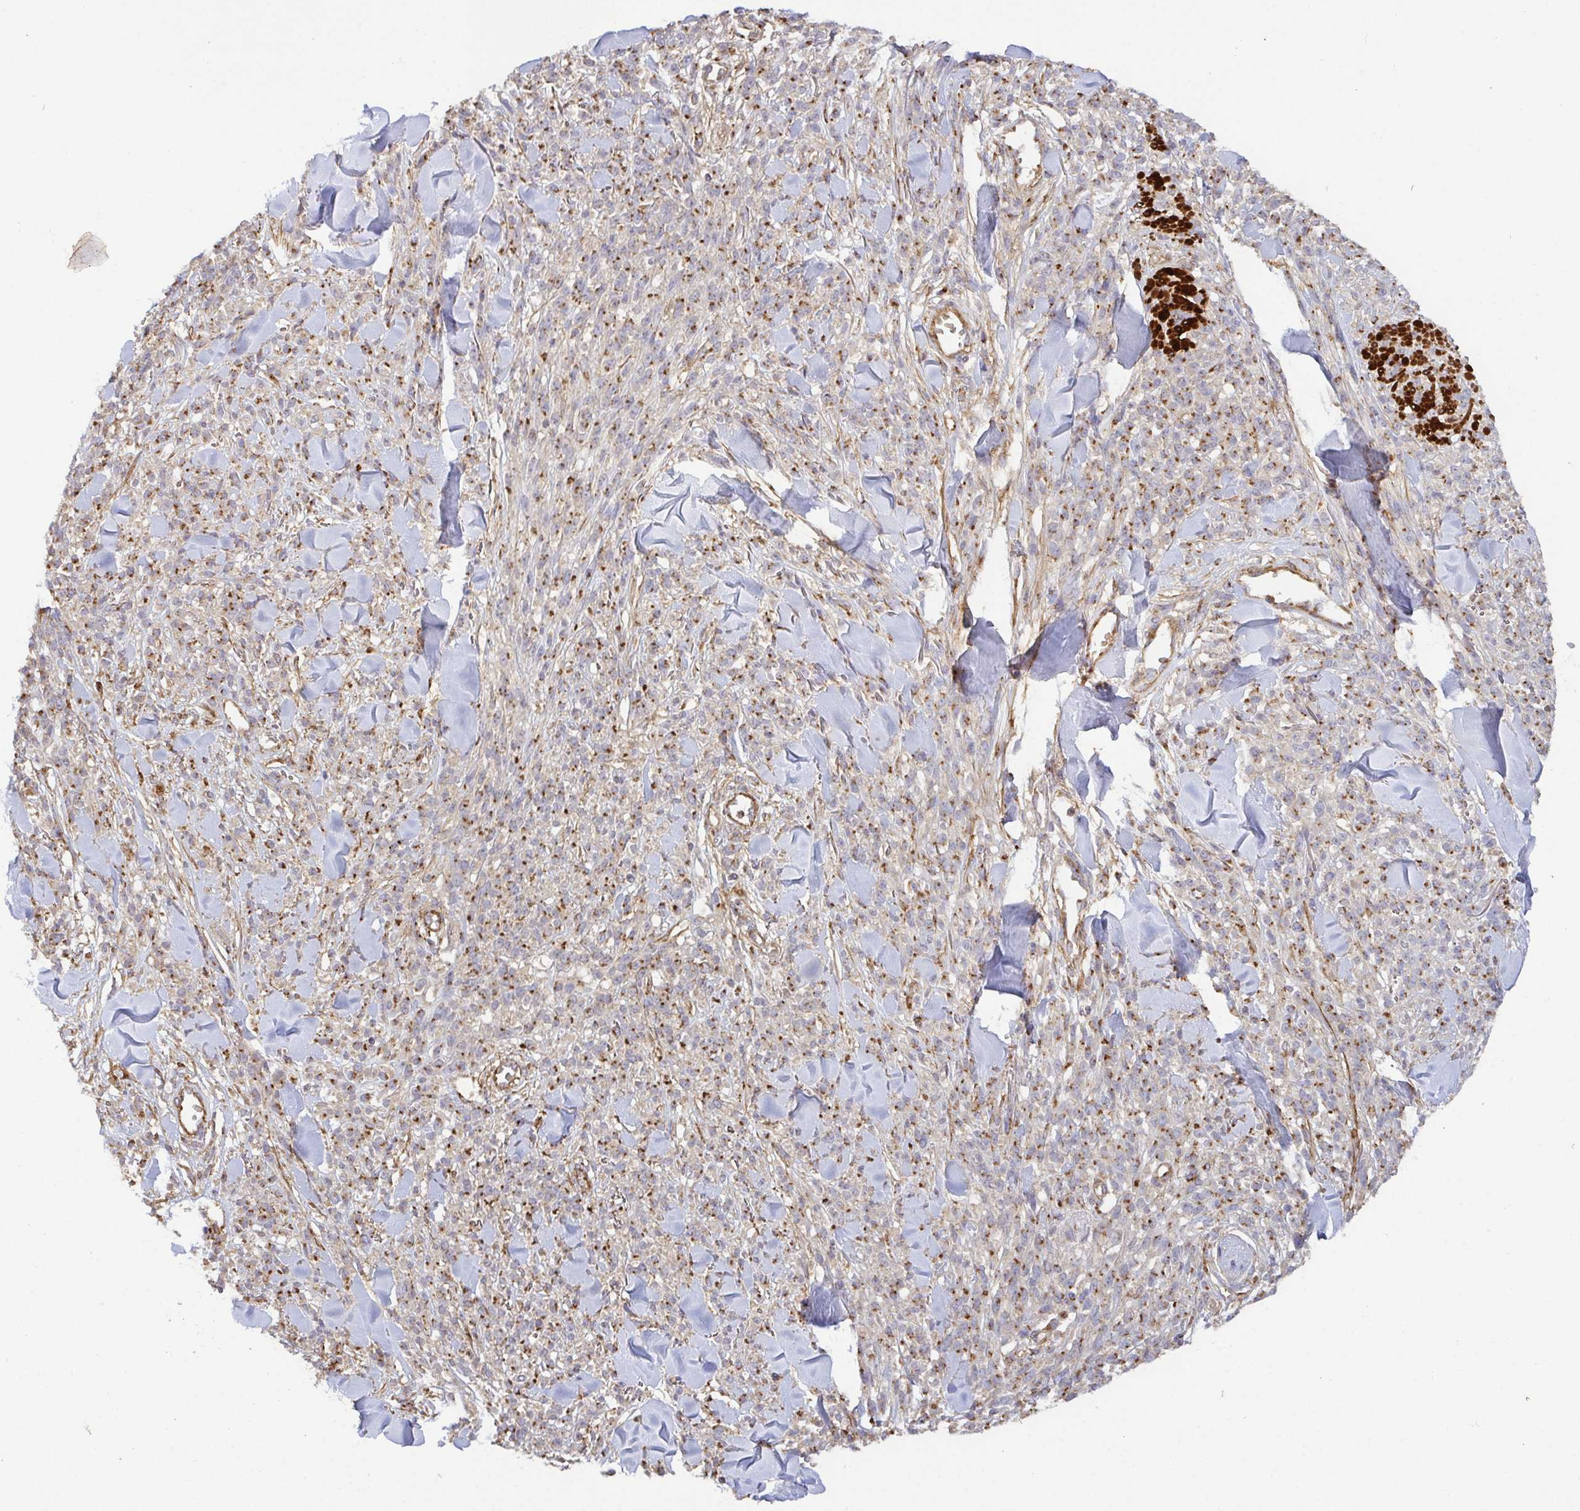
{"staining": {"intensity": "moderate", "quantity": ">75%", "location": "cytoplasmic/membranous"}, "tissue": "melanoma", "cell_type": "Tumor cells", "image_type": "cancer", "snomed": [{"axis": "morphology", "description": "Malignant melanoma, NOS"}, {"axis": "topography", "description": "Skin"}, {"axis": "topography", "description": "Skin of trunk"}], "caption": "DAB immunohistochemical staining of malignant melanoma shows moderate cytoplasmic/membranous protein expression in about >75% of tumor cells.", "gene": "TM9SF4", "patient": {"sex": "male", "age": 74}}